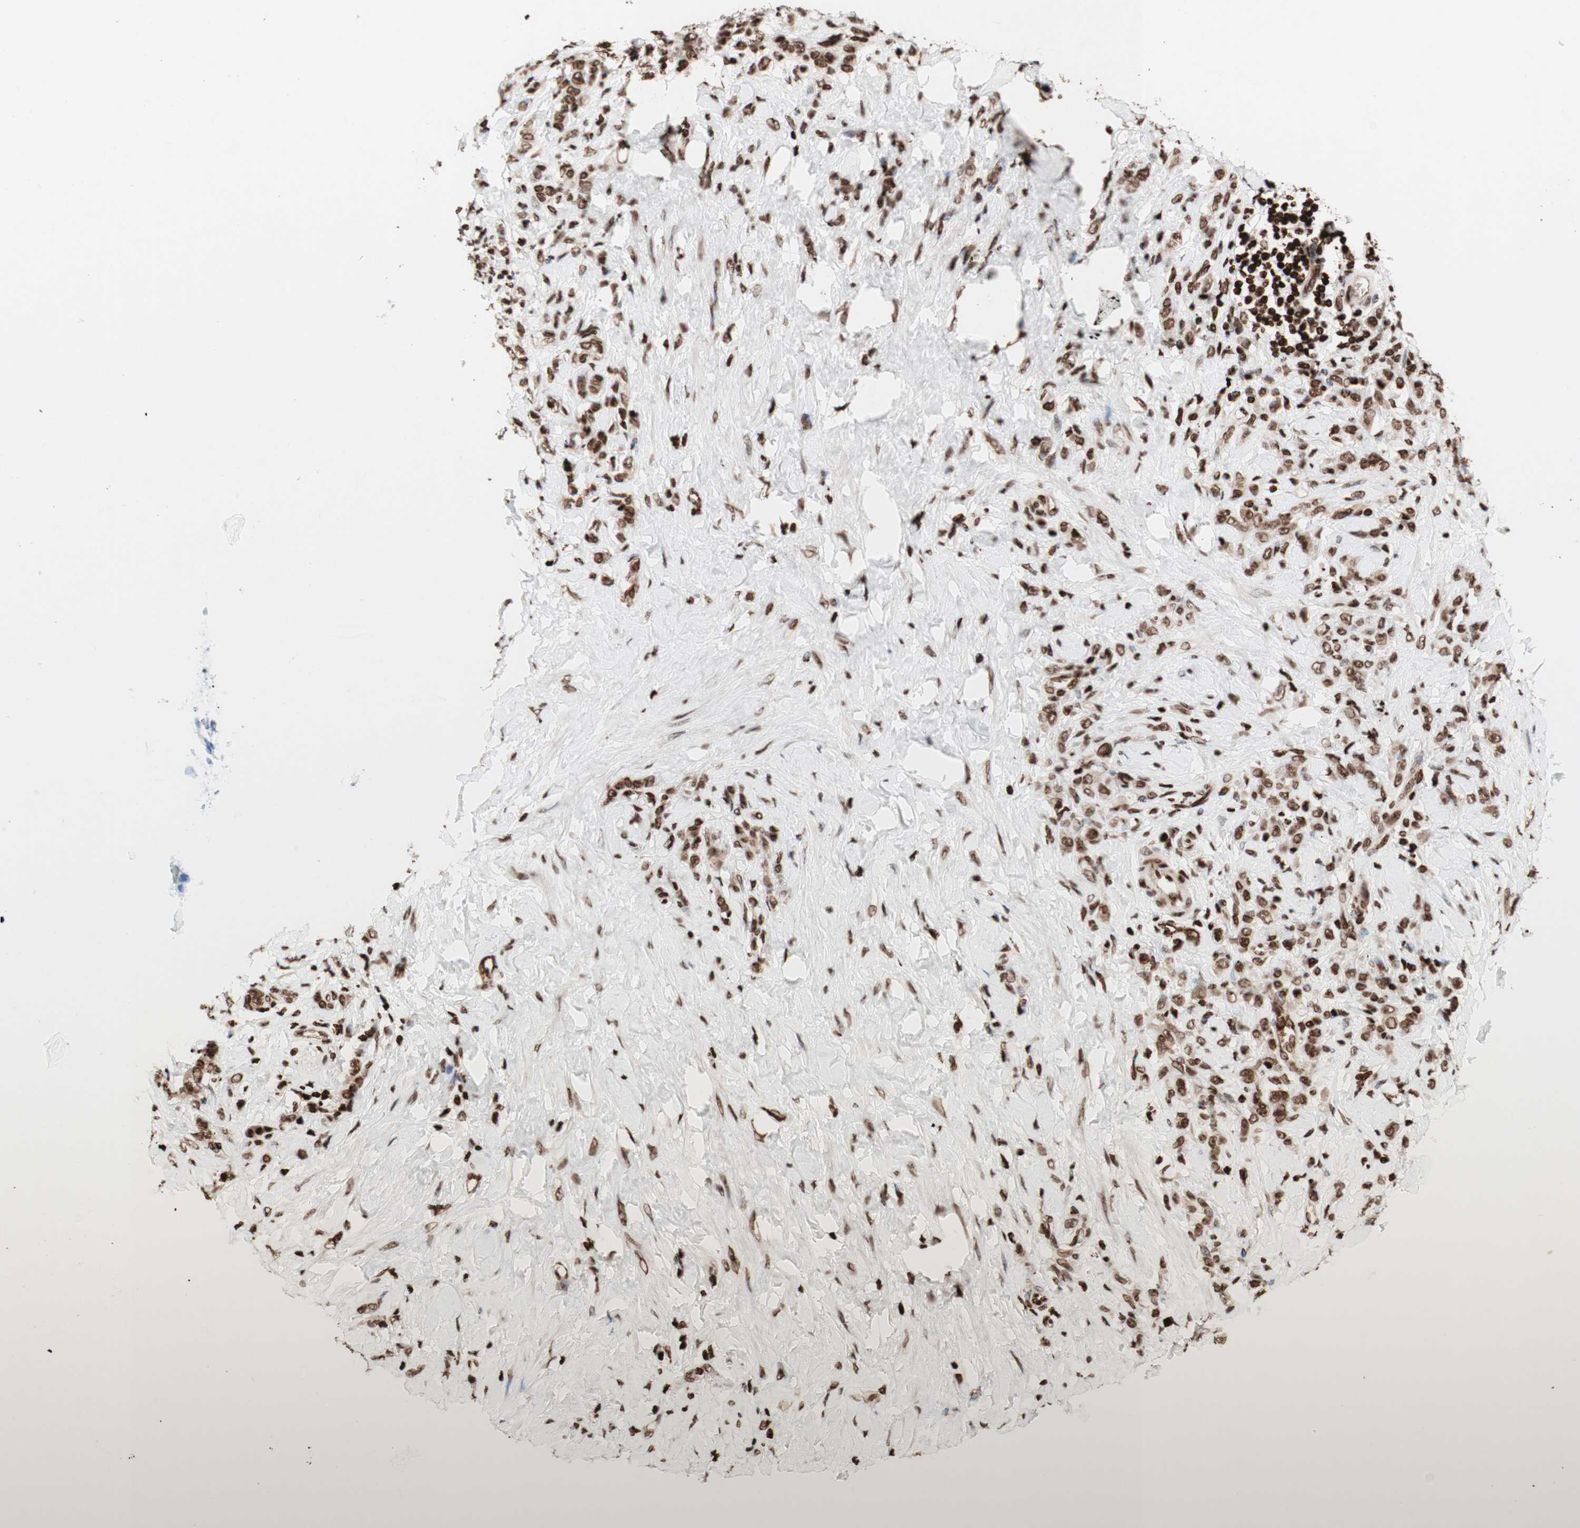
{"staining": {"intensity": "moderate", "quantity": ">75%", "location": "nuclear"}, "tissue": "stomach cancer", "cell_type": "Tumor cells", "image_type": "cancer", "snomed": [{"axis": "morphology", "description": "Adenocarcinoma, NOS"}, {"axis": "topography", "description": "Stomach"}], "caption": "Stomach cancer (adenocarcinoma) stained with a brown dye shows moderate nuclear positive expression in about >75% of tumor cells.", "gene": "NCAPD2", "patient": {"sex": "male", "age": 82}}